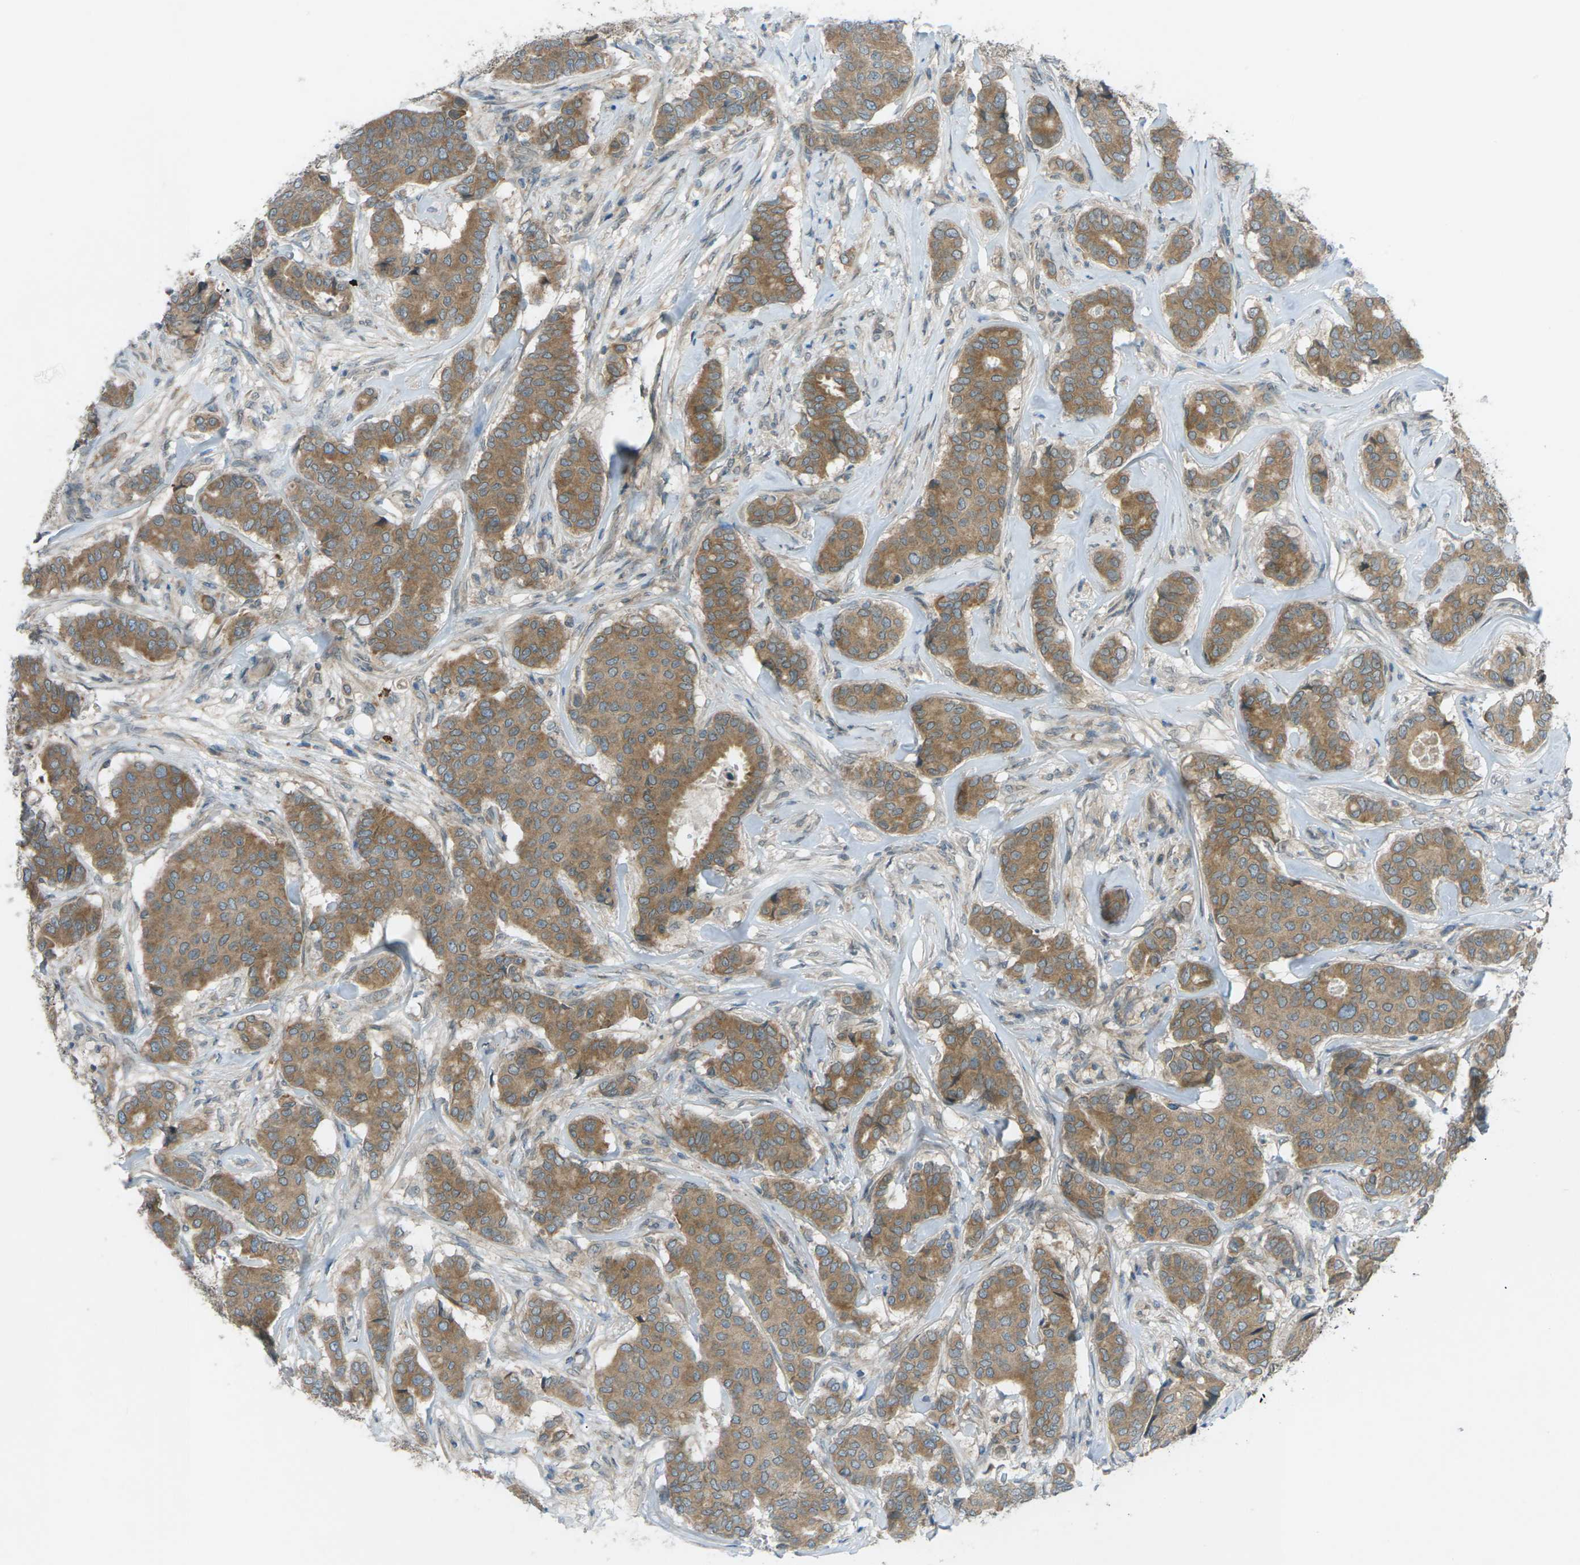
{"staining": {"intensity": "moderate", "quantity": ">75%", "location": "cytoplasmic/membranous"}, "tissue": "breast cancer", "cell_type": "Tumor cells", "image_type": "cancer", "snomed": [{"axis": "morphology", "description": "Duct carcinoma"}, {"axis": "topography", "description": "Breast"}], "caption": "Immunohistochemistry (IHC) (DAB) staining of human infiltrating ductal carcinoma (breast) displays moderate cytoplasmic/membranous protein positivity in approximately >75% of tumor cells.", "gene": "DYRK1A", "patient": {"sex": "female", "age": 75}}